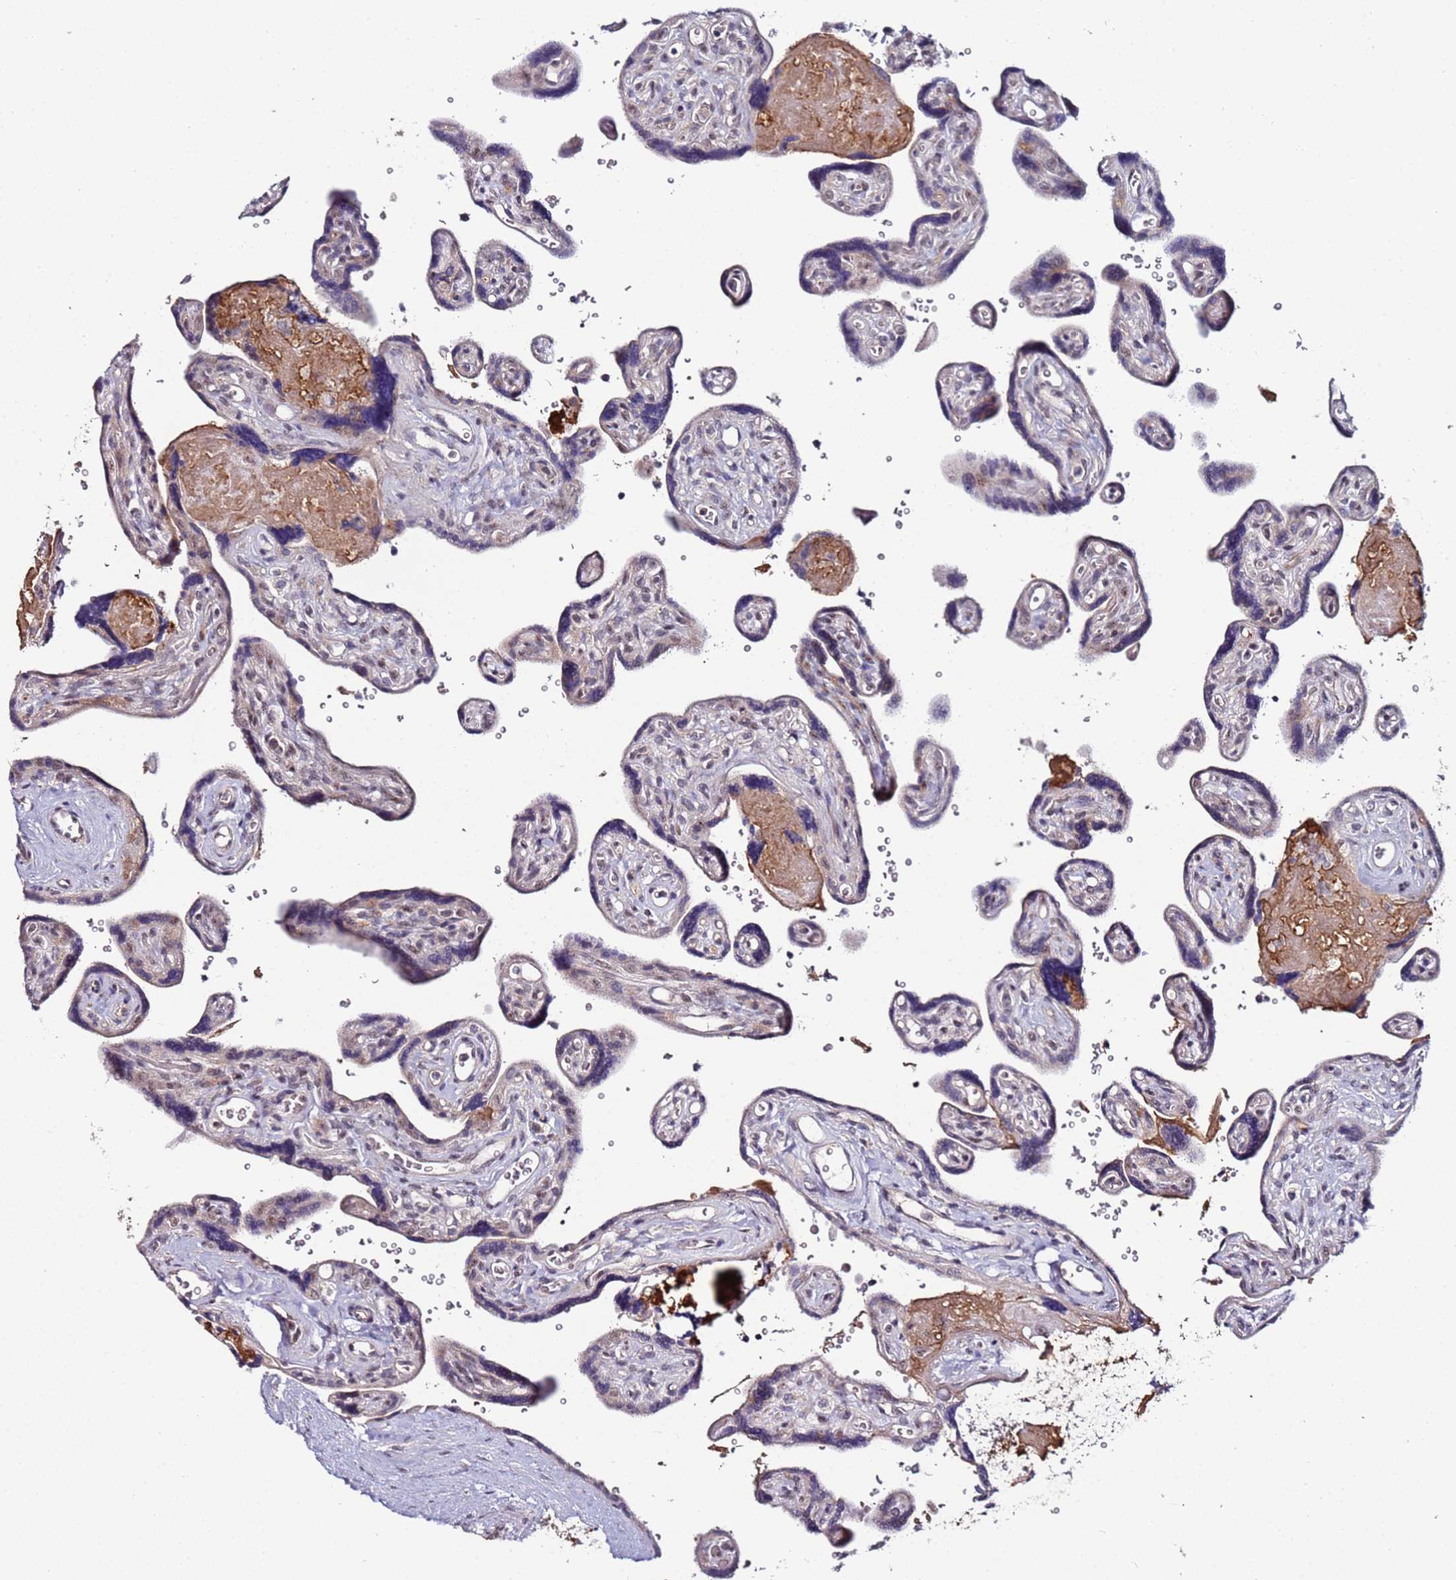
{"staining": {"intensity": "negative", "quantity": "none", "location": "none"}, "tissue": "placenta", "cell_type": "Decidual cells", "image_type": "normal", "snomed": [{"axis": "morphology", "description": "Normal tissue, NOS"}, {"axis": "topography", "description": "Placenta"}], "caption": "Immunohistochemical staining of normal placenta exhibits no significant expression in decidual cells.", "gene": "DUSP28", "patient": {"sex": "female", "age": 39}}